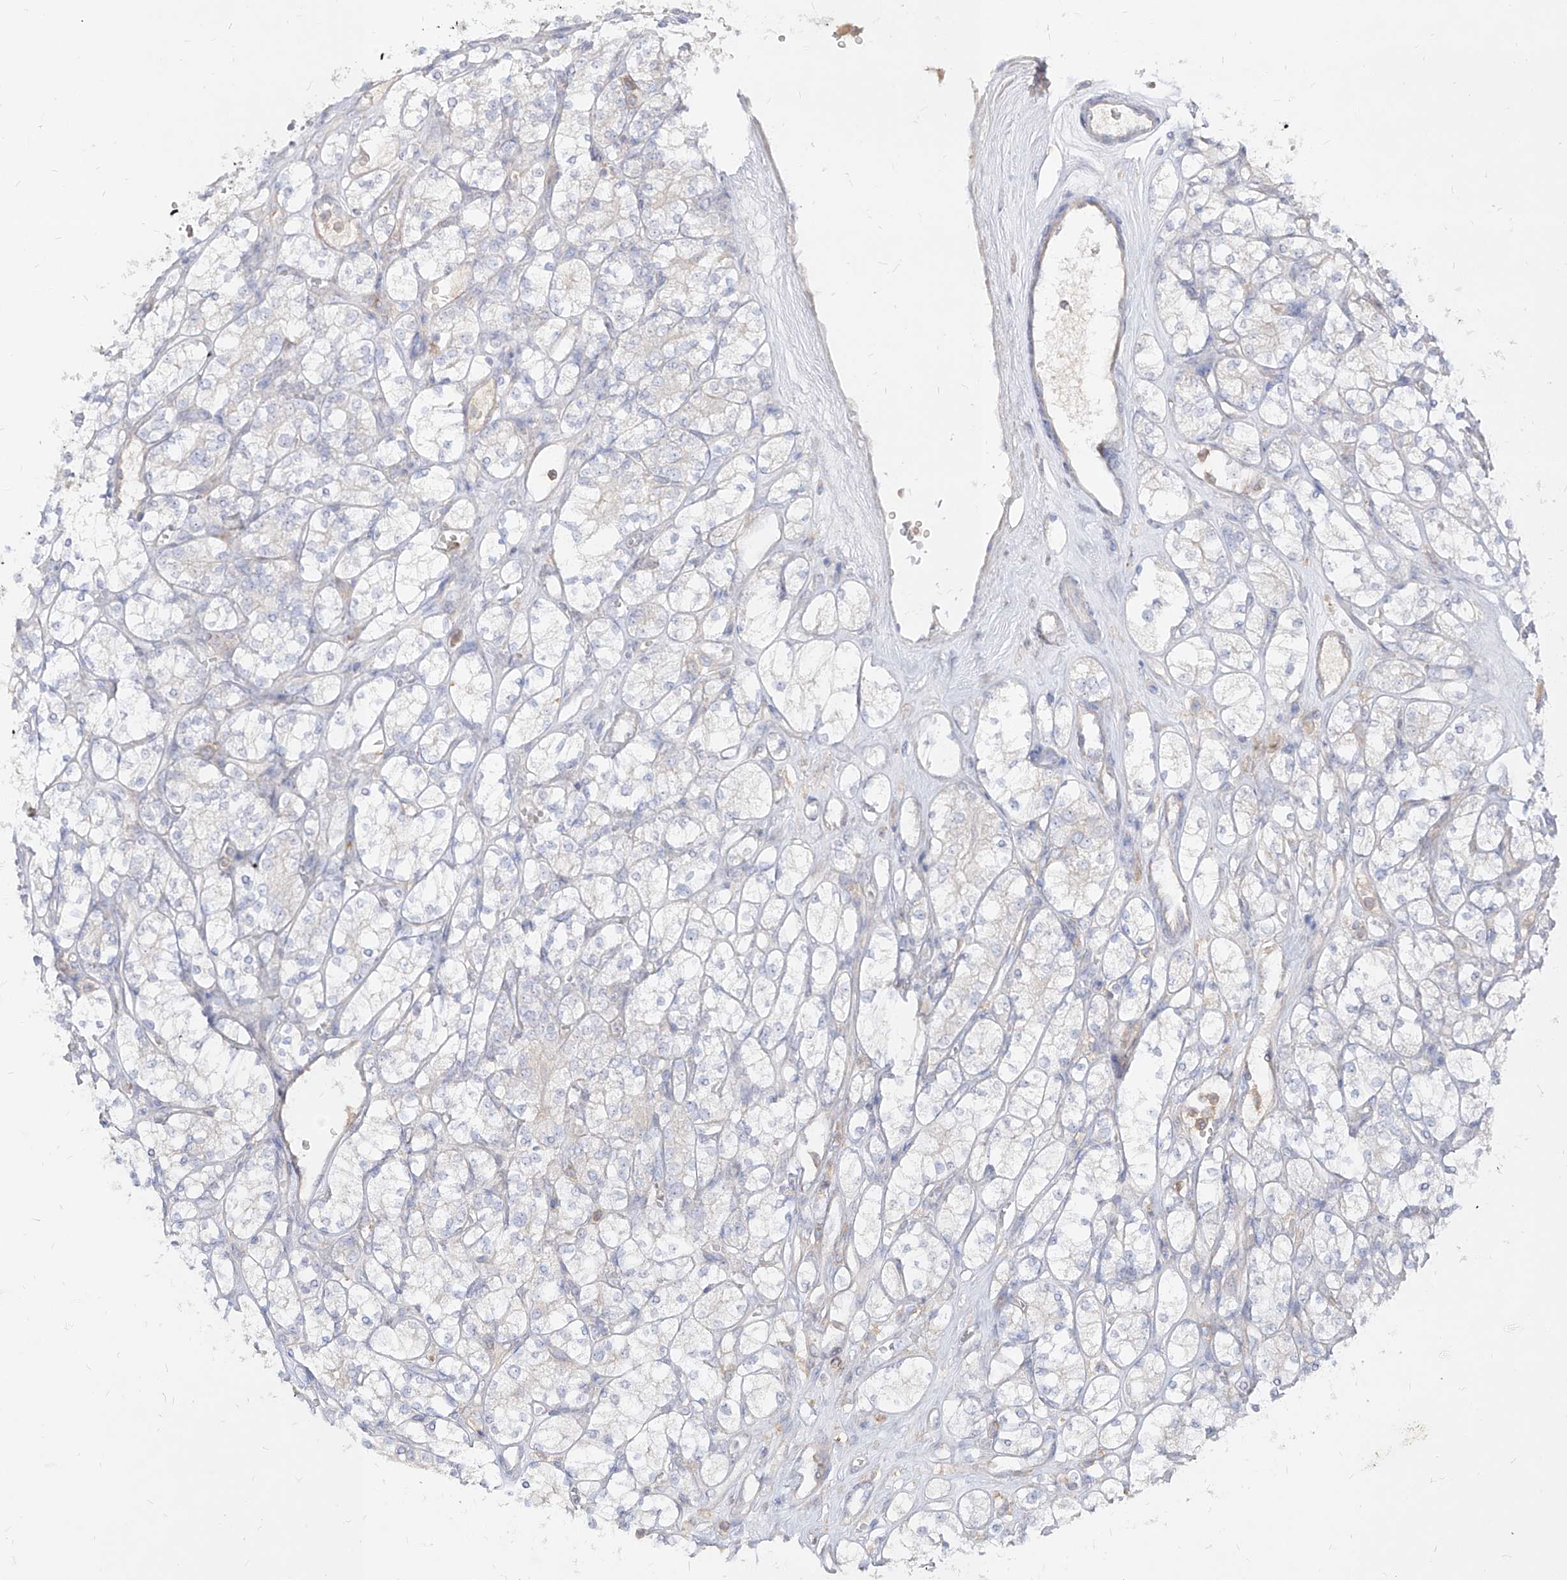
{"staining": {"intensity": "negative", "quantity": "none", "location": "none"}, "tissue": "renal cancer", "cell_type": "Tumor cells", "image_type": "cancer", "snomed": [{"axis": "morphology", "description": "Adenocarcinoma, NOS"}, {"axis": "topography", "description": "Kidney"}], "caption": "IHC photomicrograph of renal cancer stained for a protein (brown), which displays no expression in tumor cells.", "gene": "RBFOX3", "patient": {"sex": "male", "age": 77}}